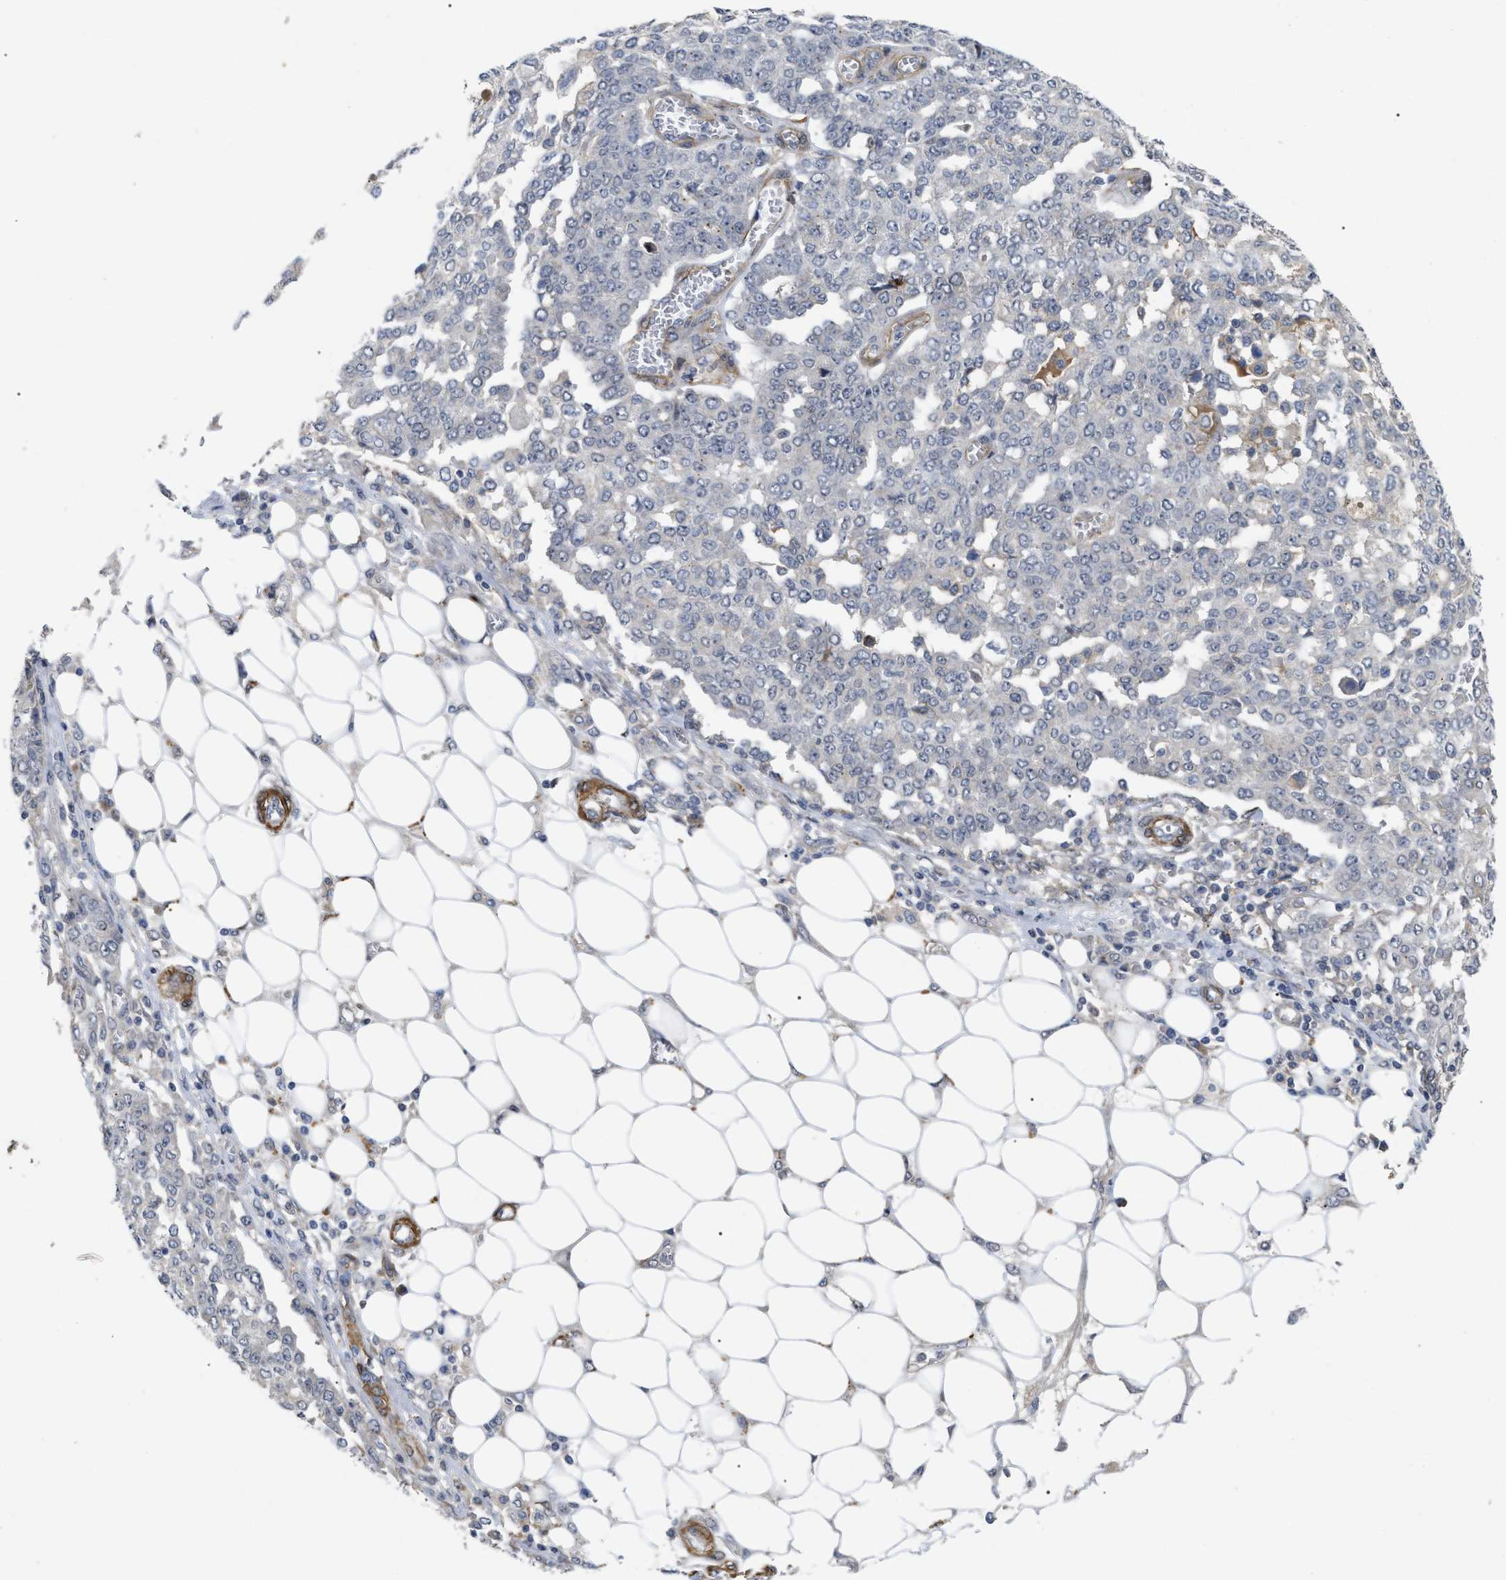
{"staining": {"intensity": "negative", "quantity": "none", "location": "none"}, "tissue": "ovarian cancer", "cell_type": "Tumor cells", "image_type": "cancer", "snomed": [{"axis": "morphology", "description": "Cystadenocarcinoma, serous, NOS"}, {"axis": "topography", "description": "Soft tissue"}, {"axis": "topography", "description": "Ovary"}], "caption": "This image is of ovarian cancer (serous cystadenocarcinoma) stained with immunohistochemistry to label a protein in brown with the nuclei are counter-stained blue. There is no expression in tumor cells.", "gene": "ST6GALNAC6", "patient": {"sex": "female", "age": 57}}